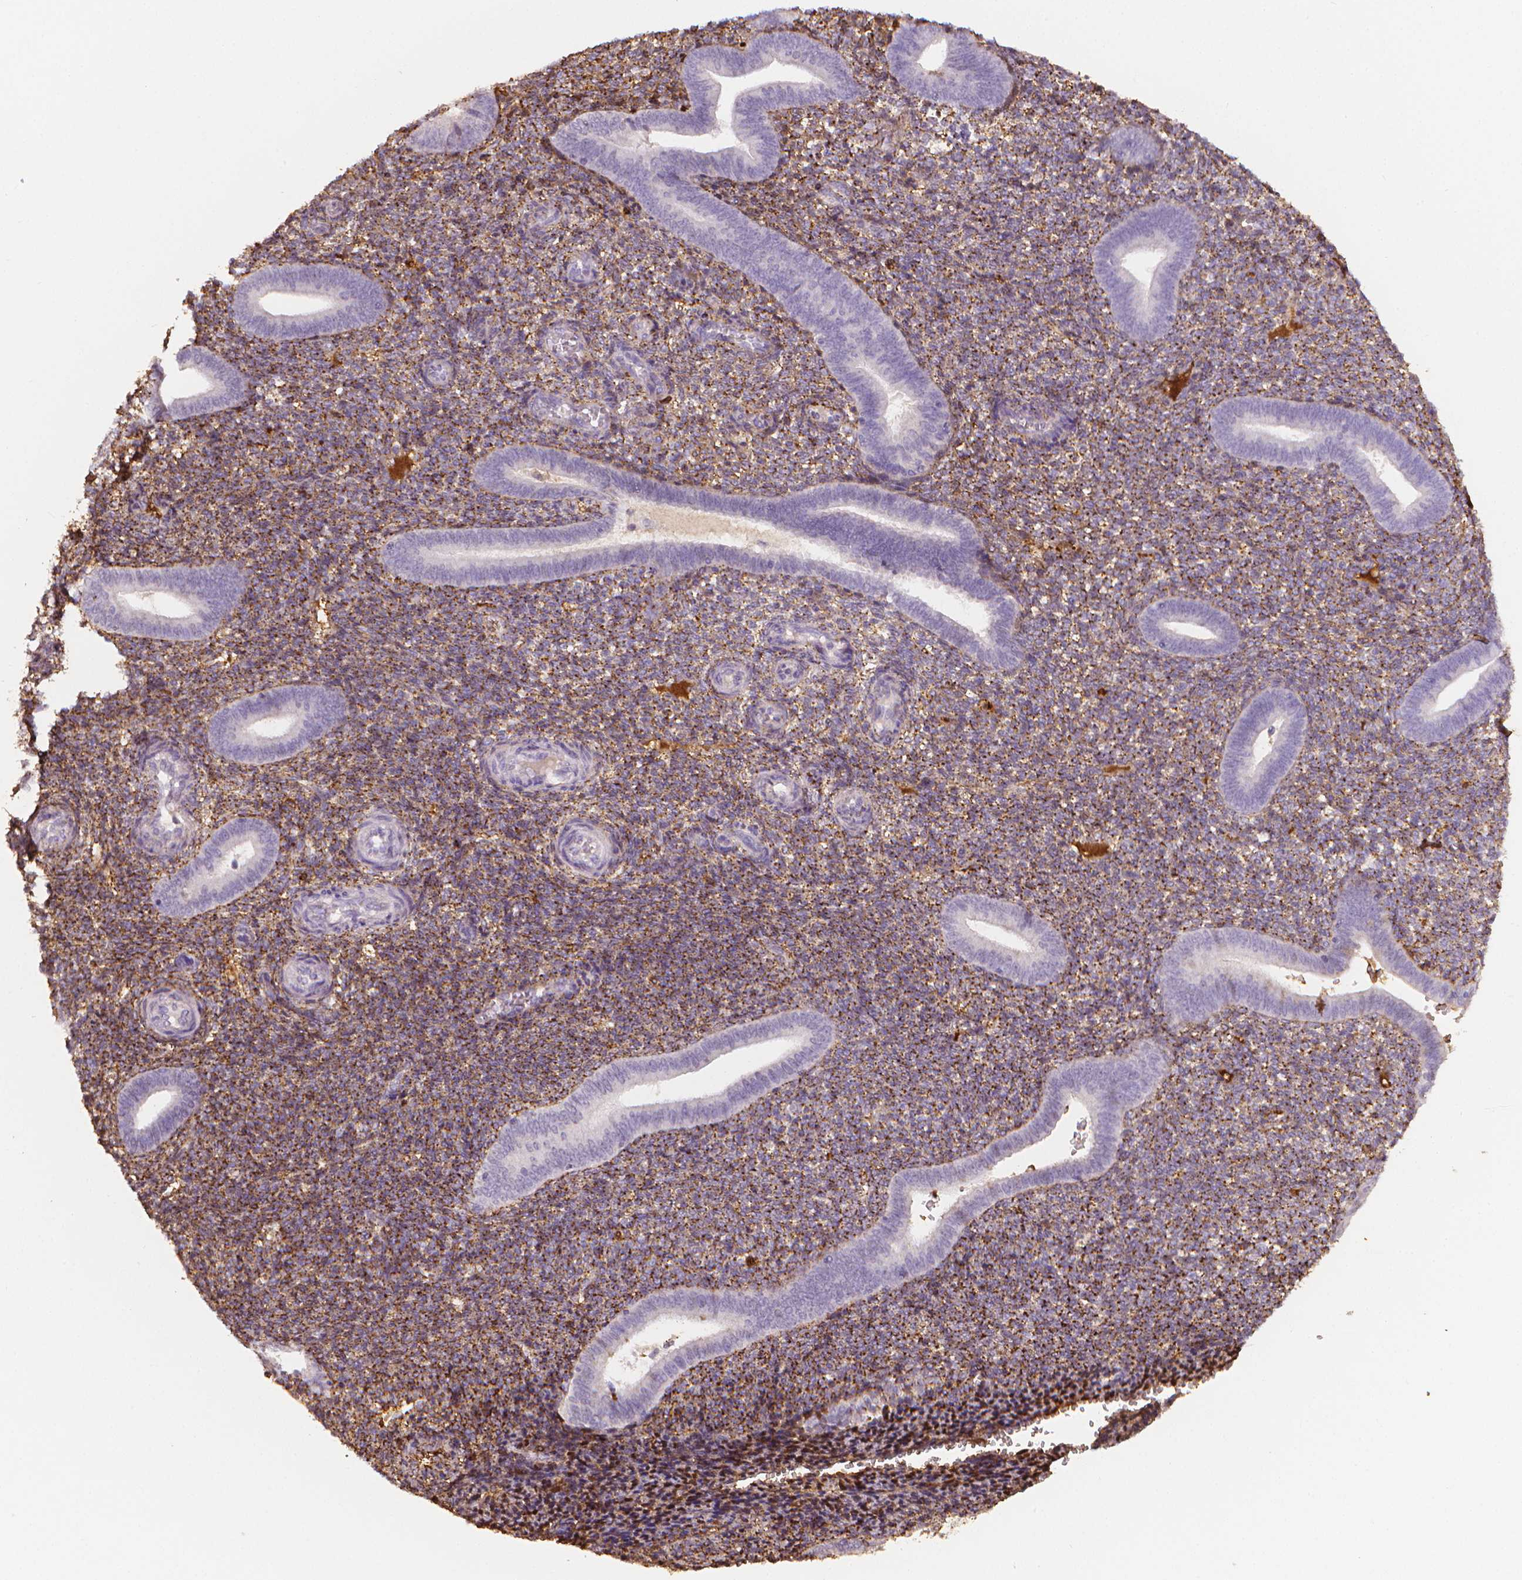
{"staining": {"intensity": "strong", "quantity": "25%-75%", "location": "cytoplasmic/membranous"}, "tissue": "endometrium", "cell_type": "Cells in endometrial stroma", "image_type": "normal", "snomed": [{"axis": "morphology", "description": "Normal tissue, NOS"}, {"axis": "topography", "description": "Endometrium"}], "caption": "Immunohistochemical staining of unremarkable human endometrium shows strong cytoplasmic/membranous protein expression in approximately 25%-75% of cells in endometrial stroma.", "gene": "DCN", "patient": {"sex": "female", "age": 25}}